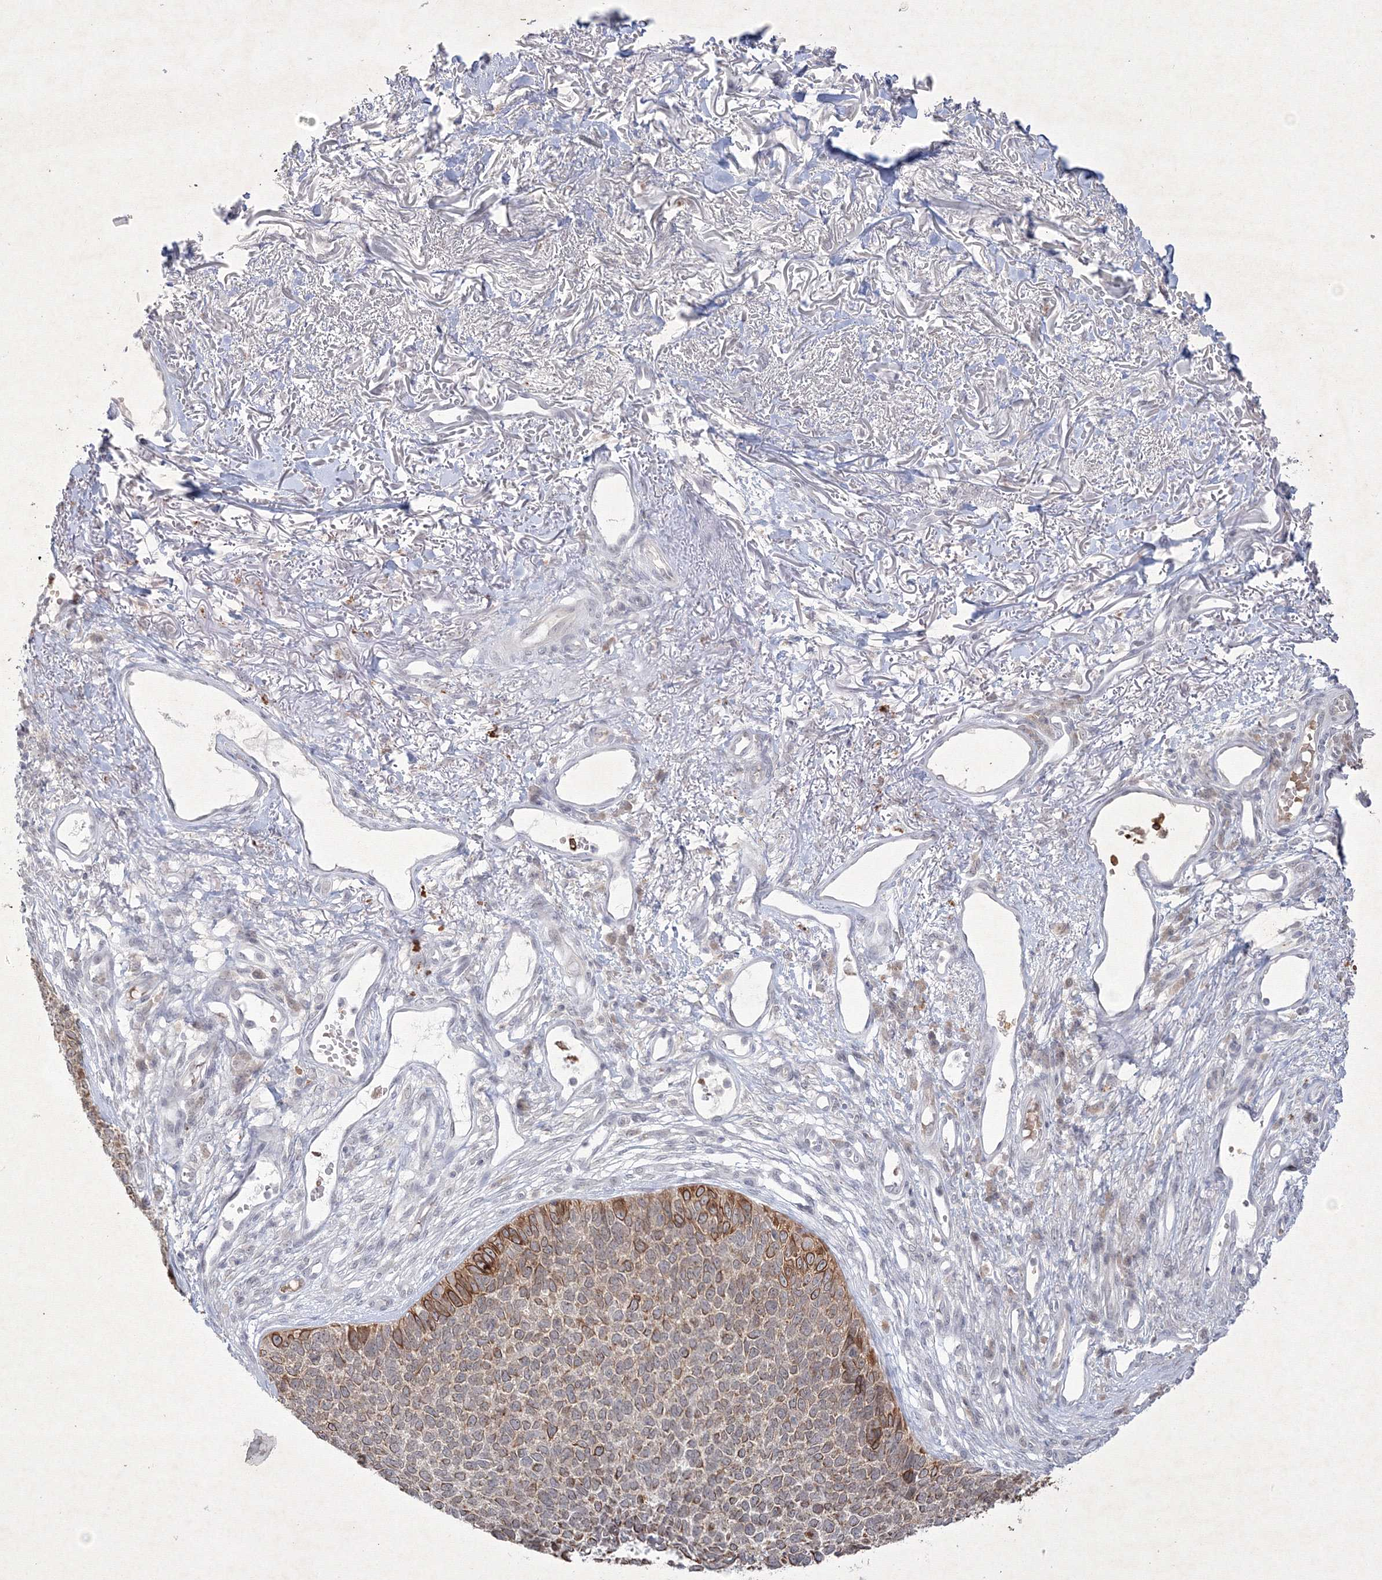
{"staining": {"intensity": "strong", "quantity": "25%-75%", "location": "cytoplasmic/membranous"}, "tissue": "skin cancer", "cell_type": "Tumor cells", "image_type": "cancer", "snomed": [{"axis": "morphology", "description": "Basal cell carcinoma"}, {"axis": "topography", "description": "Skin"}], "caption": "Immunohistochemistry (IHC) (DAB) staining of human skin cancer shows strong cytoplasmic/membranous protein staining in approximately 25%-75% of tumor cells.", "gene": "NXPE3", "patient": {"sex": "female", "age": 84}}